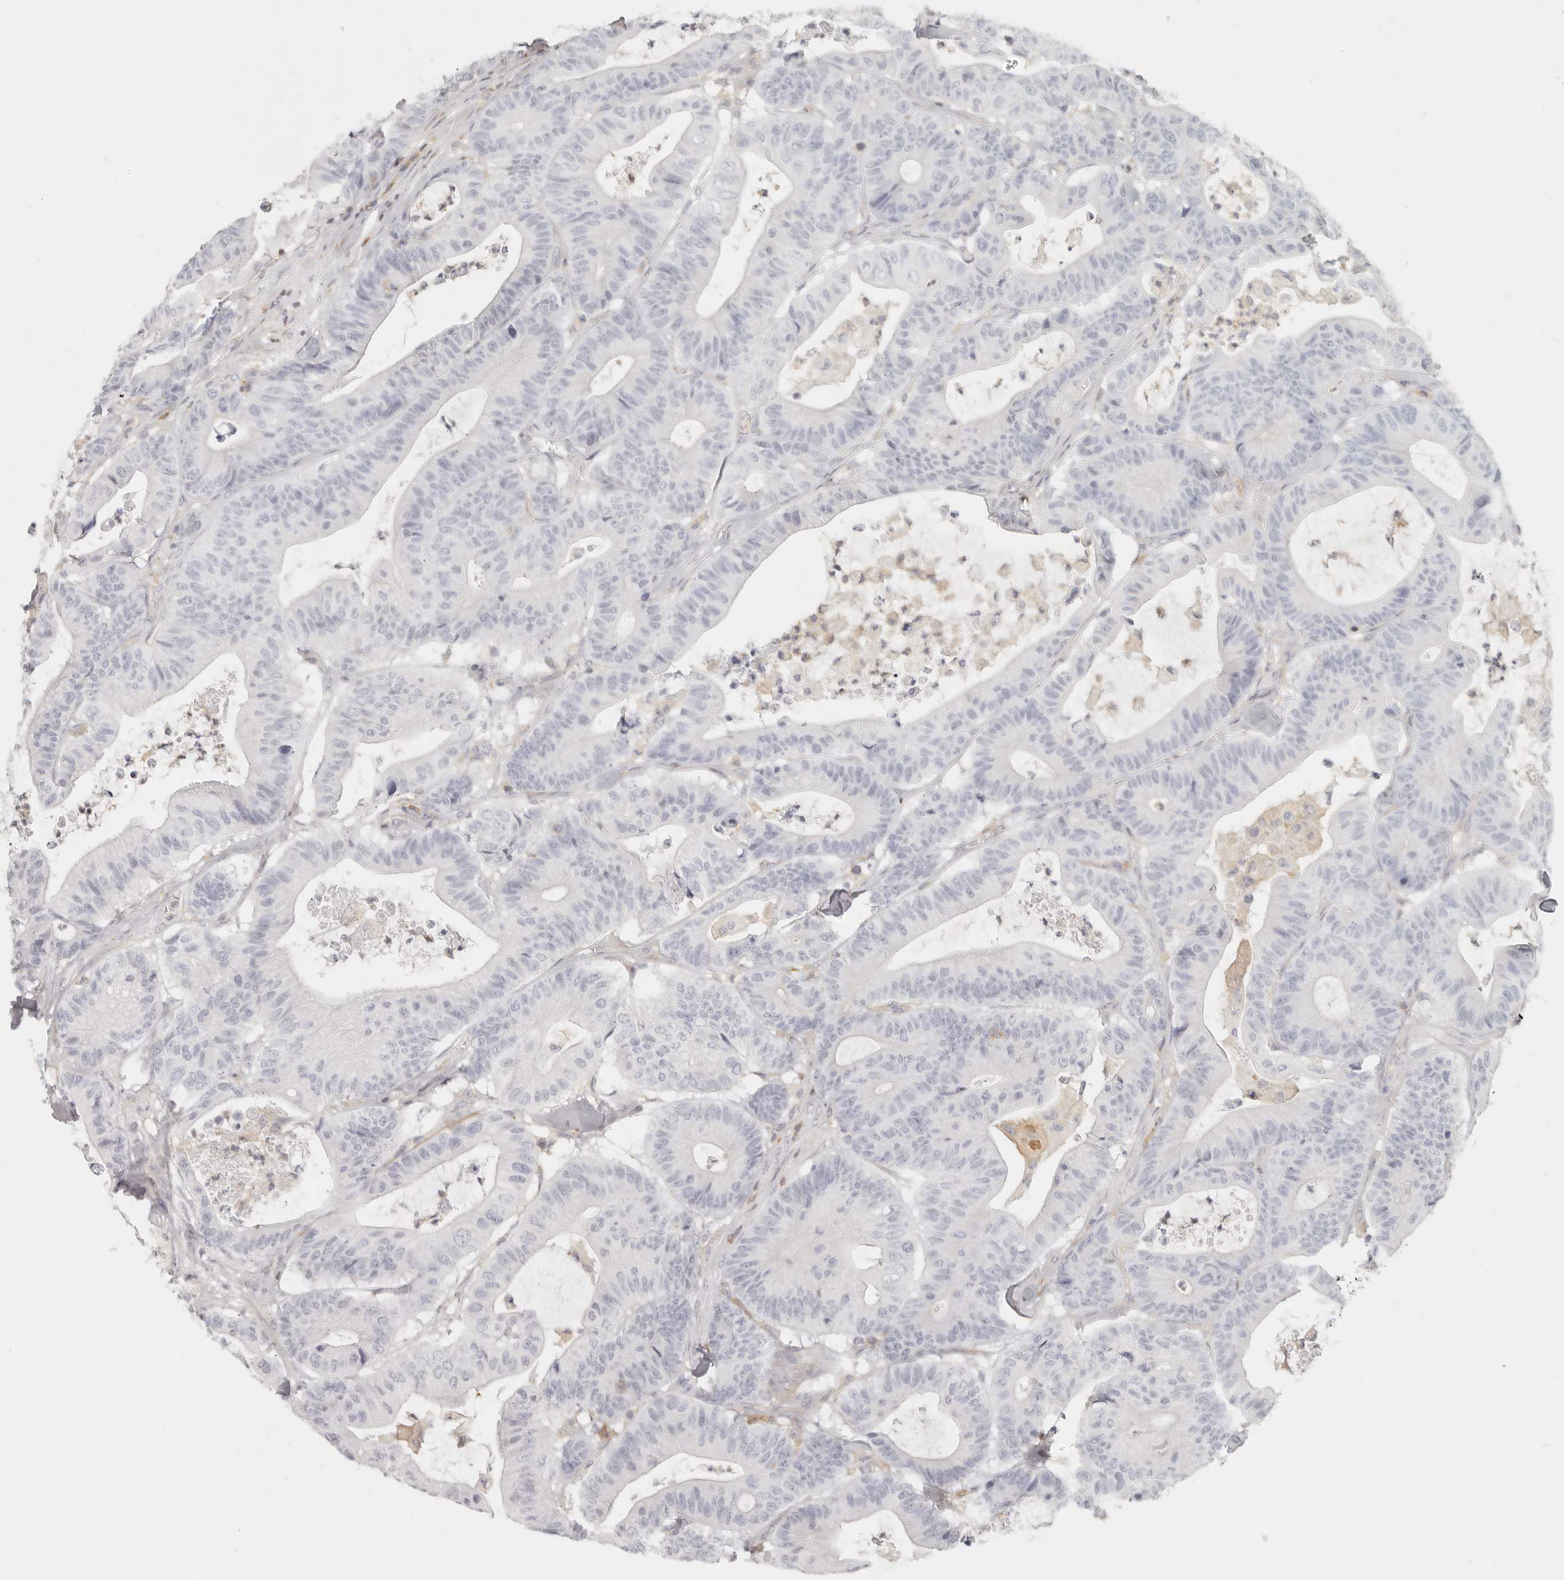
{"staining": {"intensity": "negative", "quantity": "none", "location": "none"}, "tissue": "colorectal cancer", "cell_type": "Tumor cells", "image_type": "cancer", "snomed": [{"axis": "morphology", "description": "Adenocarcinoma, NOS"}, {"axis": "topography", "description": "Colon"}], "caption": "This photomicrograph is of colorectal cancer stained with immunohistochemistry to label a protein in brown with the nuclei are counter-stained blue. There is no positivity in tumor cells.", "gene": "NIBAN1", "patient": {"sex": "female", "age": 84}}